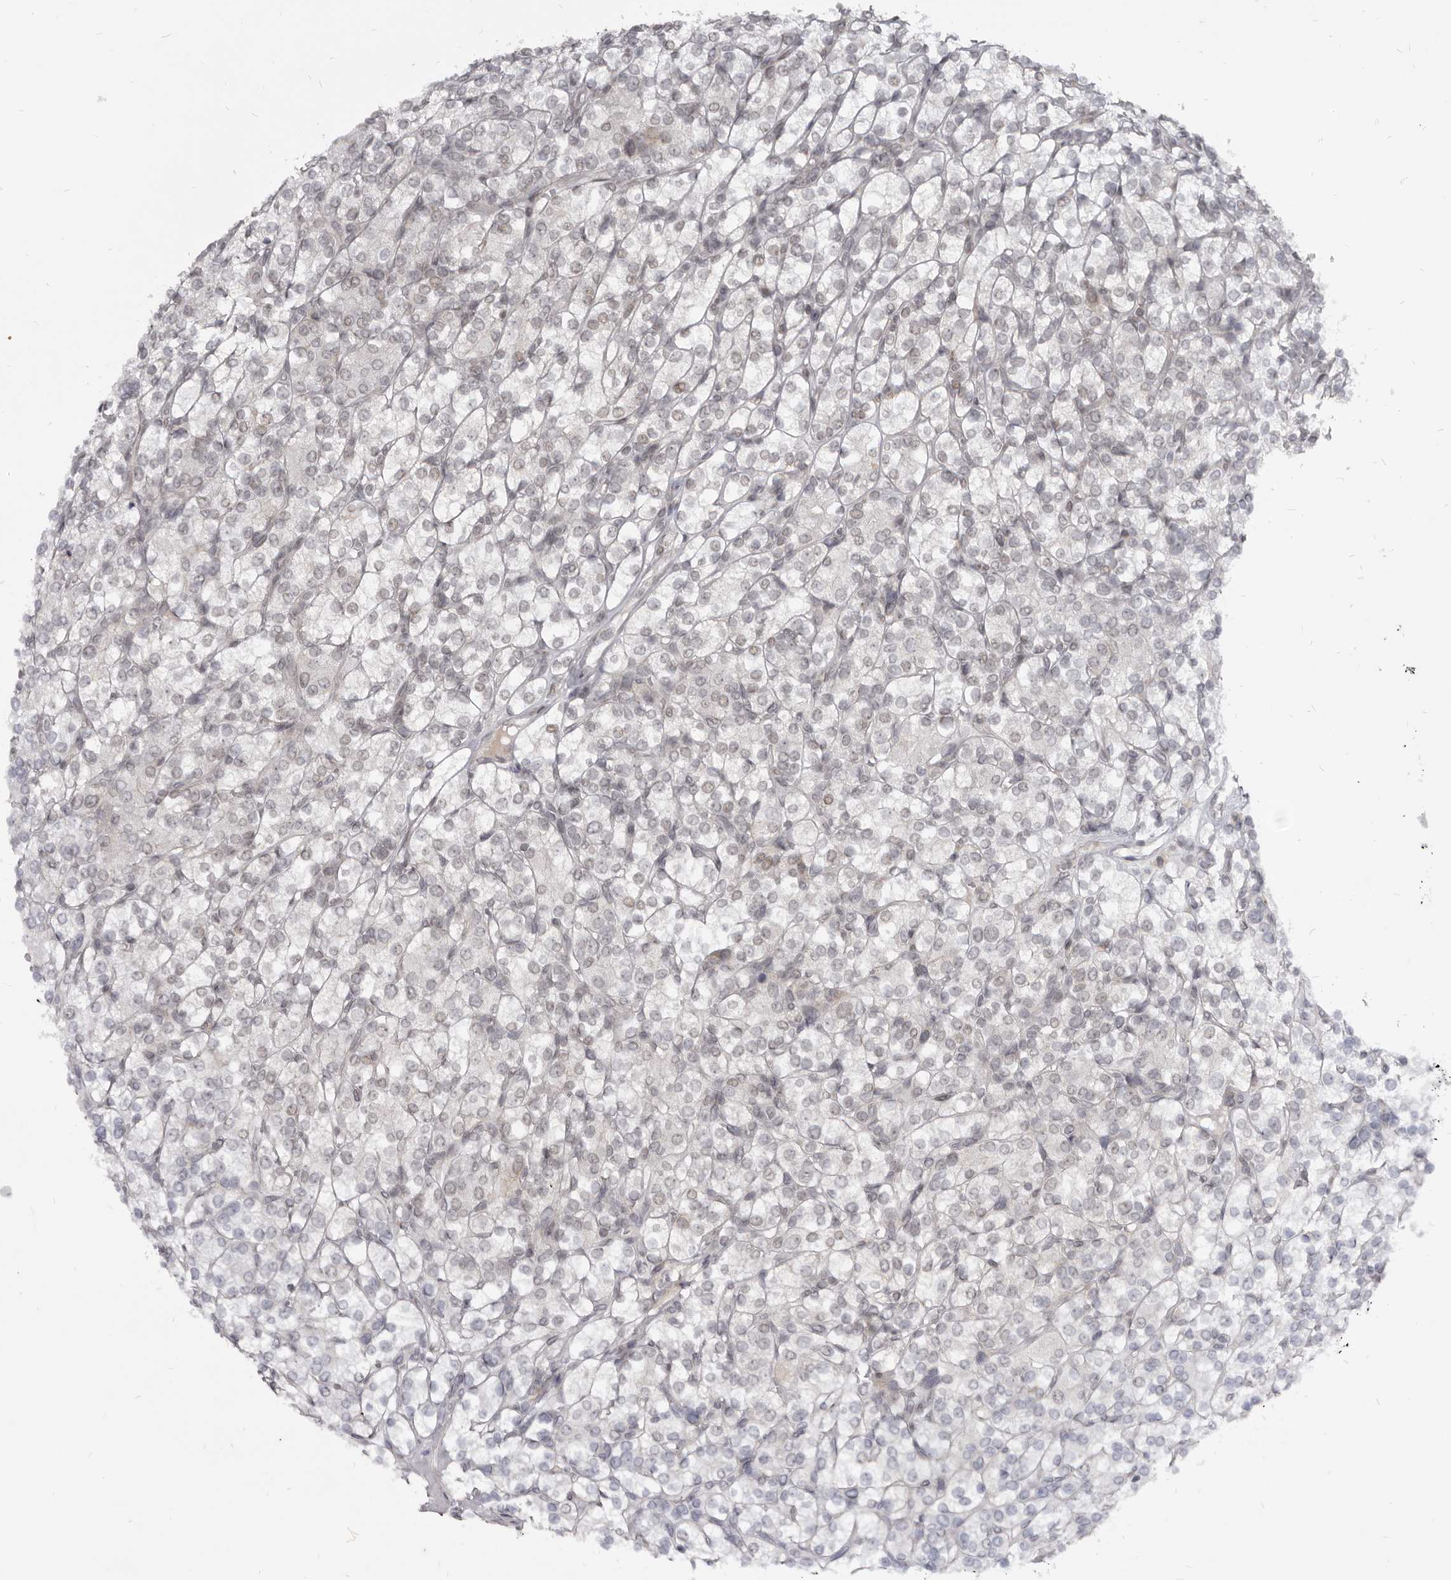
{"staining": {"intensity": "weak", "quantity": "<25%", "location": "nuclear"}, "tissue": "renal cancer", "cell_type": "Tumor cells", "image_type": "cancer", "snomed": [{"axis": "morphology", "description": "Adenocarcinoma, NOS"}, {"axis": "topography", "description": "Kidney"}], "caption": "This histopathology image is of renal adenocarcinoma stained with immunohistochemistry (IHC) to label a protein in brown with the nuclei are counter-stained blue. There is no expression in tumor cells.", "gene": "THUMPD1", "patient": {"sex": "male", "age": 77}}